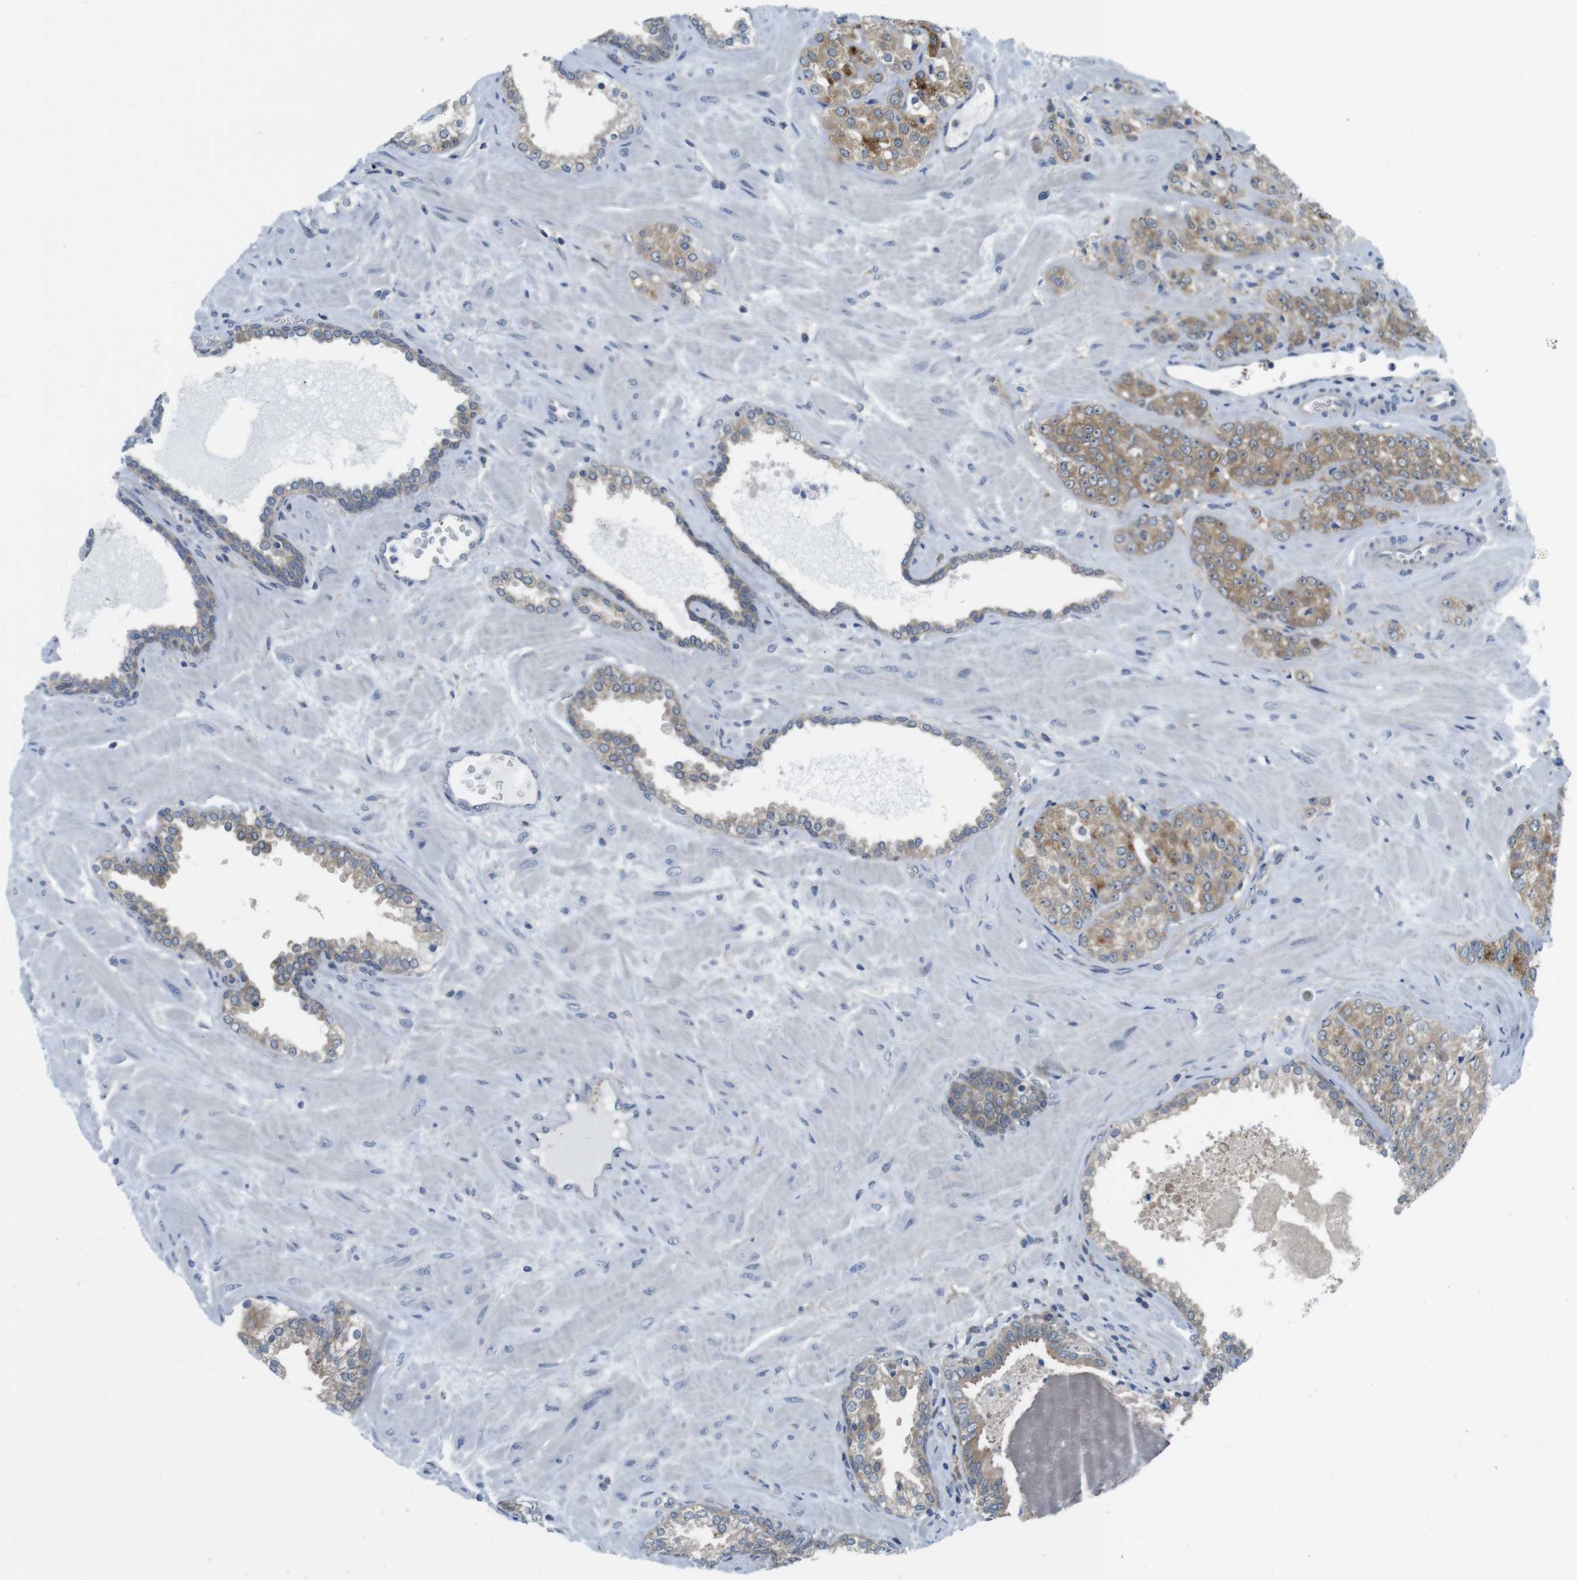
{"staining": {"intensity": "moderate", "quantity": ">75%", "location": "cytoplasmic/membranous"}, "tissue": "prostate cancer", "cell_type": "Tumor cells", "image_type": "cancer", "snomed": [{"axis": "morphology", "description": "Adenocarcinoma, High grade"}, {"axis": "topography", "description": "Prostate"}], "caption": "A photomicrograph of prostate cancer stained for a protein reveals moderate cytoplasmic/membranous brown staining in tumor cells. Nuclei are stained in blue.", "gene": "CASP2", "patient": {"sex": "male", "age": 64}}